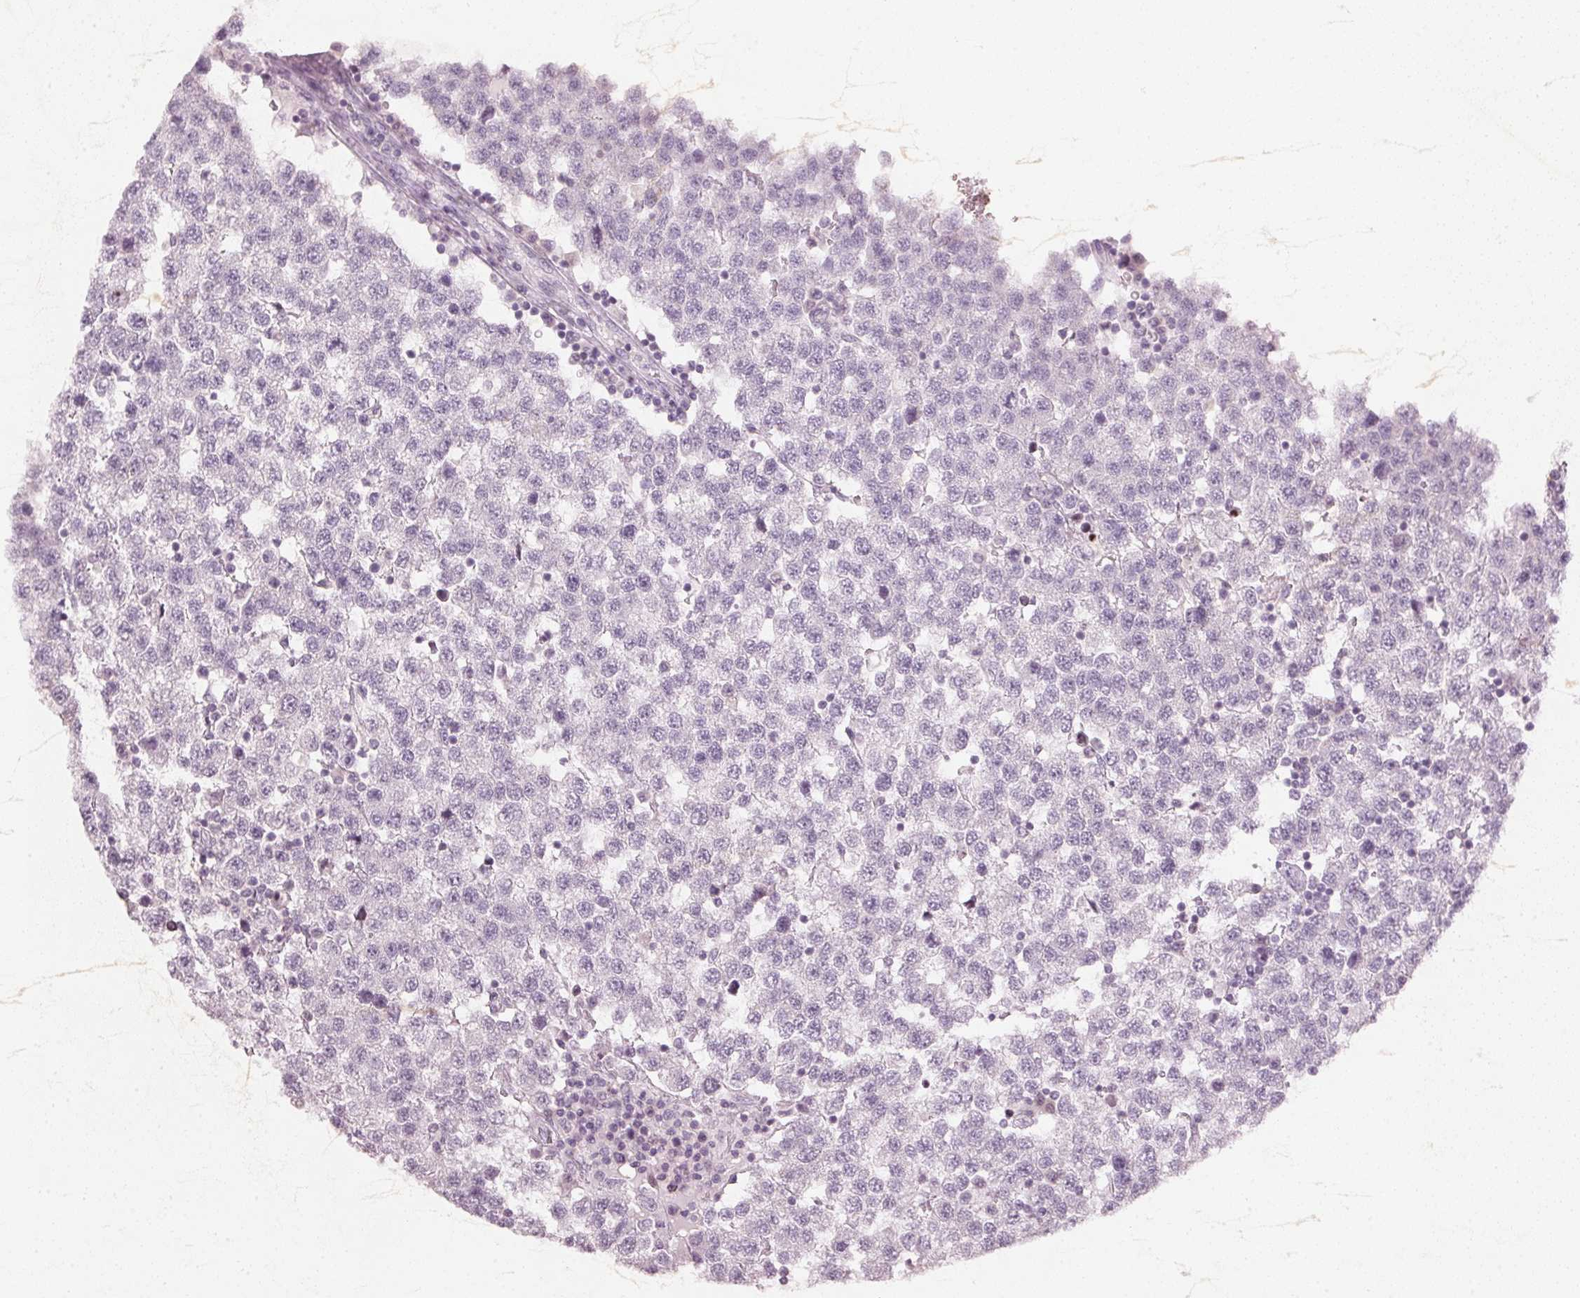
{"staining": {"intensity": "negative", "quantity": "none", "location": "none"}, "tissue": "testis cancer", "cell_type": "Tumor cells", "image_type": "cancer", "snomed": [{"axis": "morphology", "description": "Seminoma, NOS"}, {"axis": "topography", "description": "Testis"}], "caption": "Tumor cells show no significant positivity in testis cancer (seminoma). (DAB (3,3'-diaminobenzidine) immunohistochemistry (IHC) visualized using brightfield microscopy, high magnification).", "gene": "SFRP4", "patient": {"sex": "male", "age": 34}}